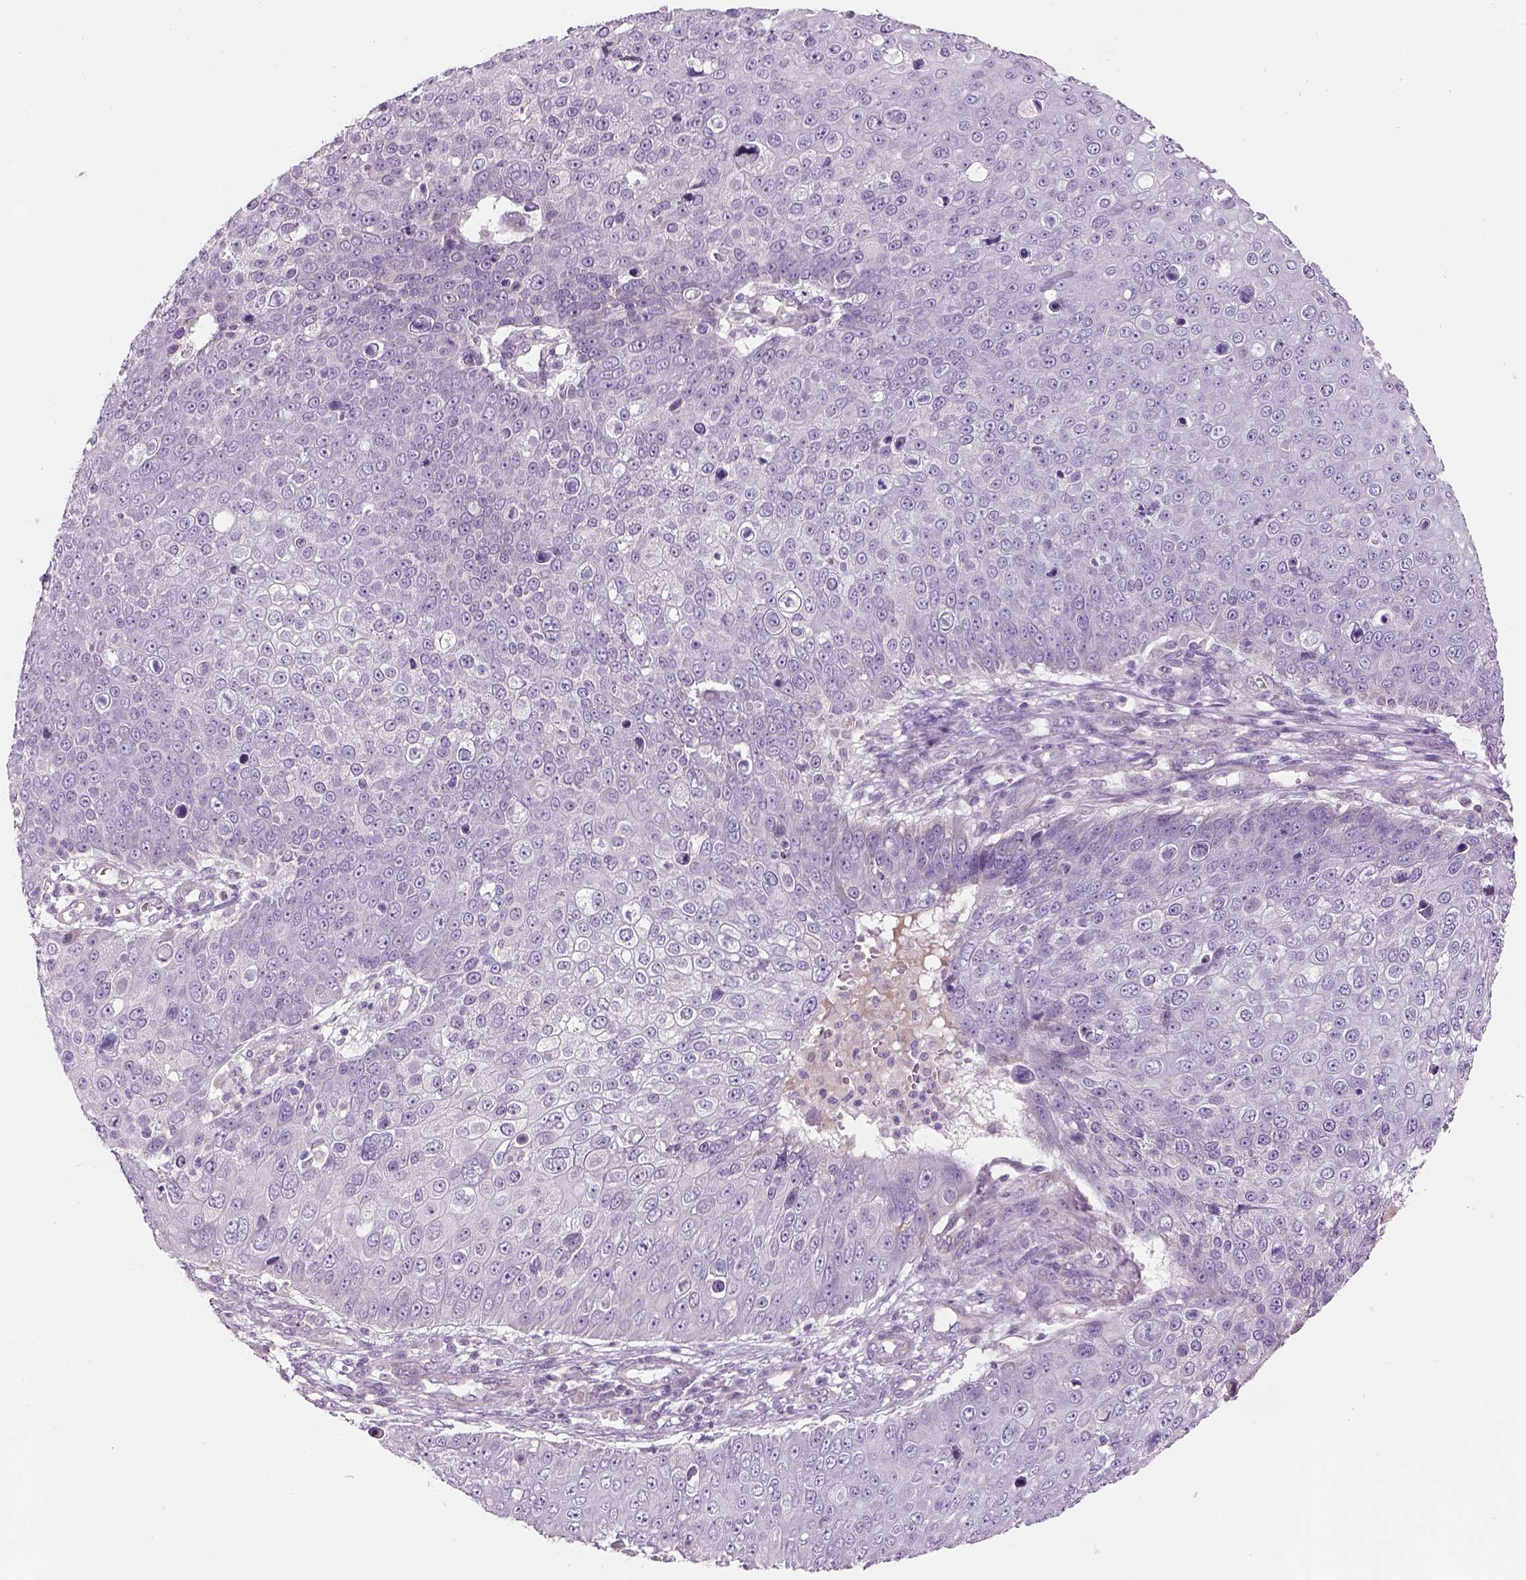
{"staining": {"intensity": "negative", "quantity": "none", "location": "none"}, "tissue": "skin cancer", "cell_type": "Tumor cells", "image_type": "cancer", "snomed": [{"axis": "morphology", "description": "Squamous cell carcinoma, NOS"}, {"axis": "topography", "description": "Skin"}], "caption": "Skin squamous cell carcinoma stained for a protein using immunohistochemistry (IHC) shows no staining tumor cells.", "gene": "IFT52", "patient": {"sex": "male", "age": 71}}